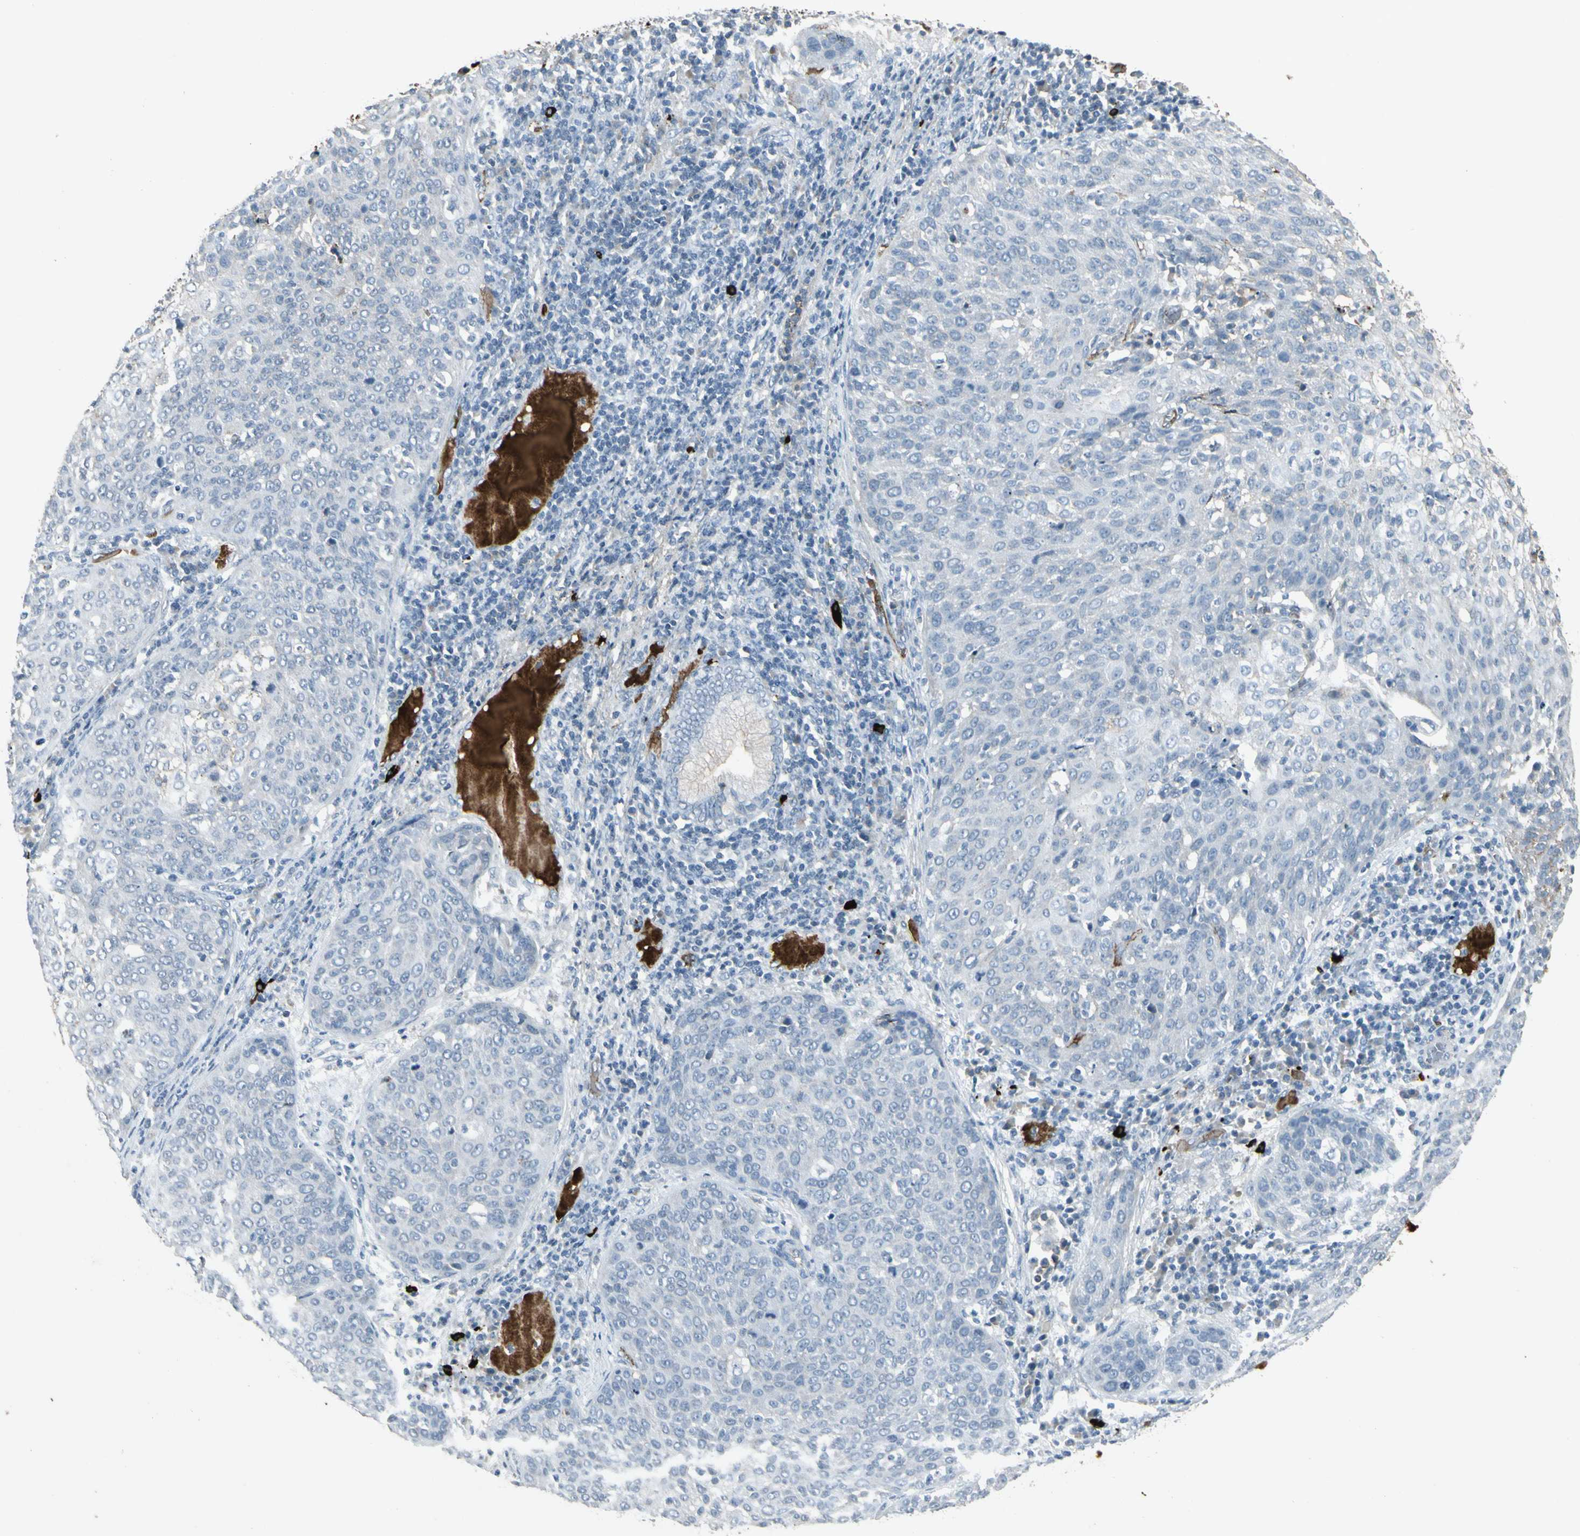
{"staining": {"intensity": "negative", "quantity": "none", "location": "none"}, "tissue": "cervical cancer", "cell_type": "Tumor cells", "image_type": "cancer", "snomed": [{"axis": "morphology", "description": "Squamous cell carcinoma, NOS"}, {"axis": "topography", "description": "Cervix"}], "caption": "This is an IHC micrograph of human cervical cancer (squamous cell carcinoma). There is no positivity in tumor cells.", "gene": "IGHM", "patient": {"sex": "female", "age": 38}}